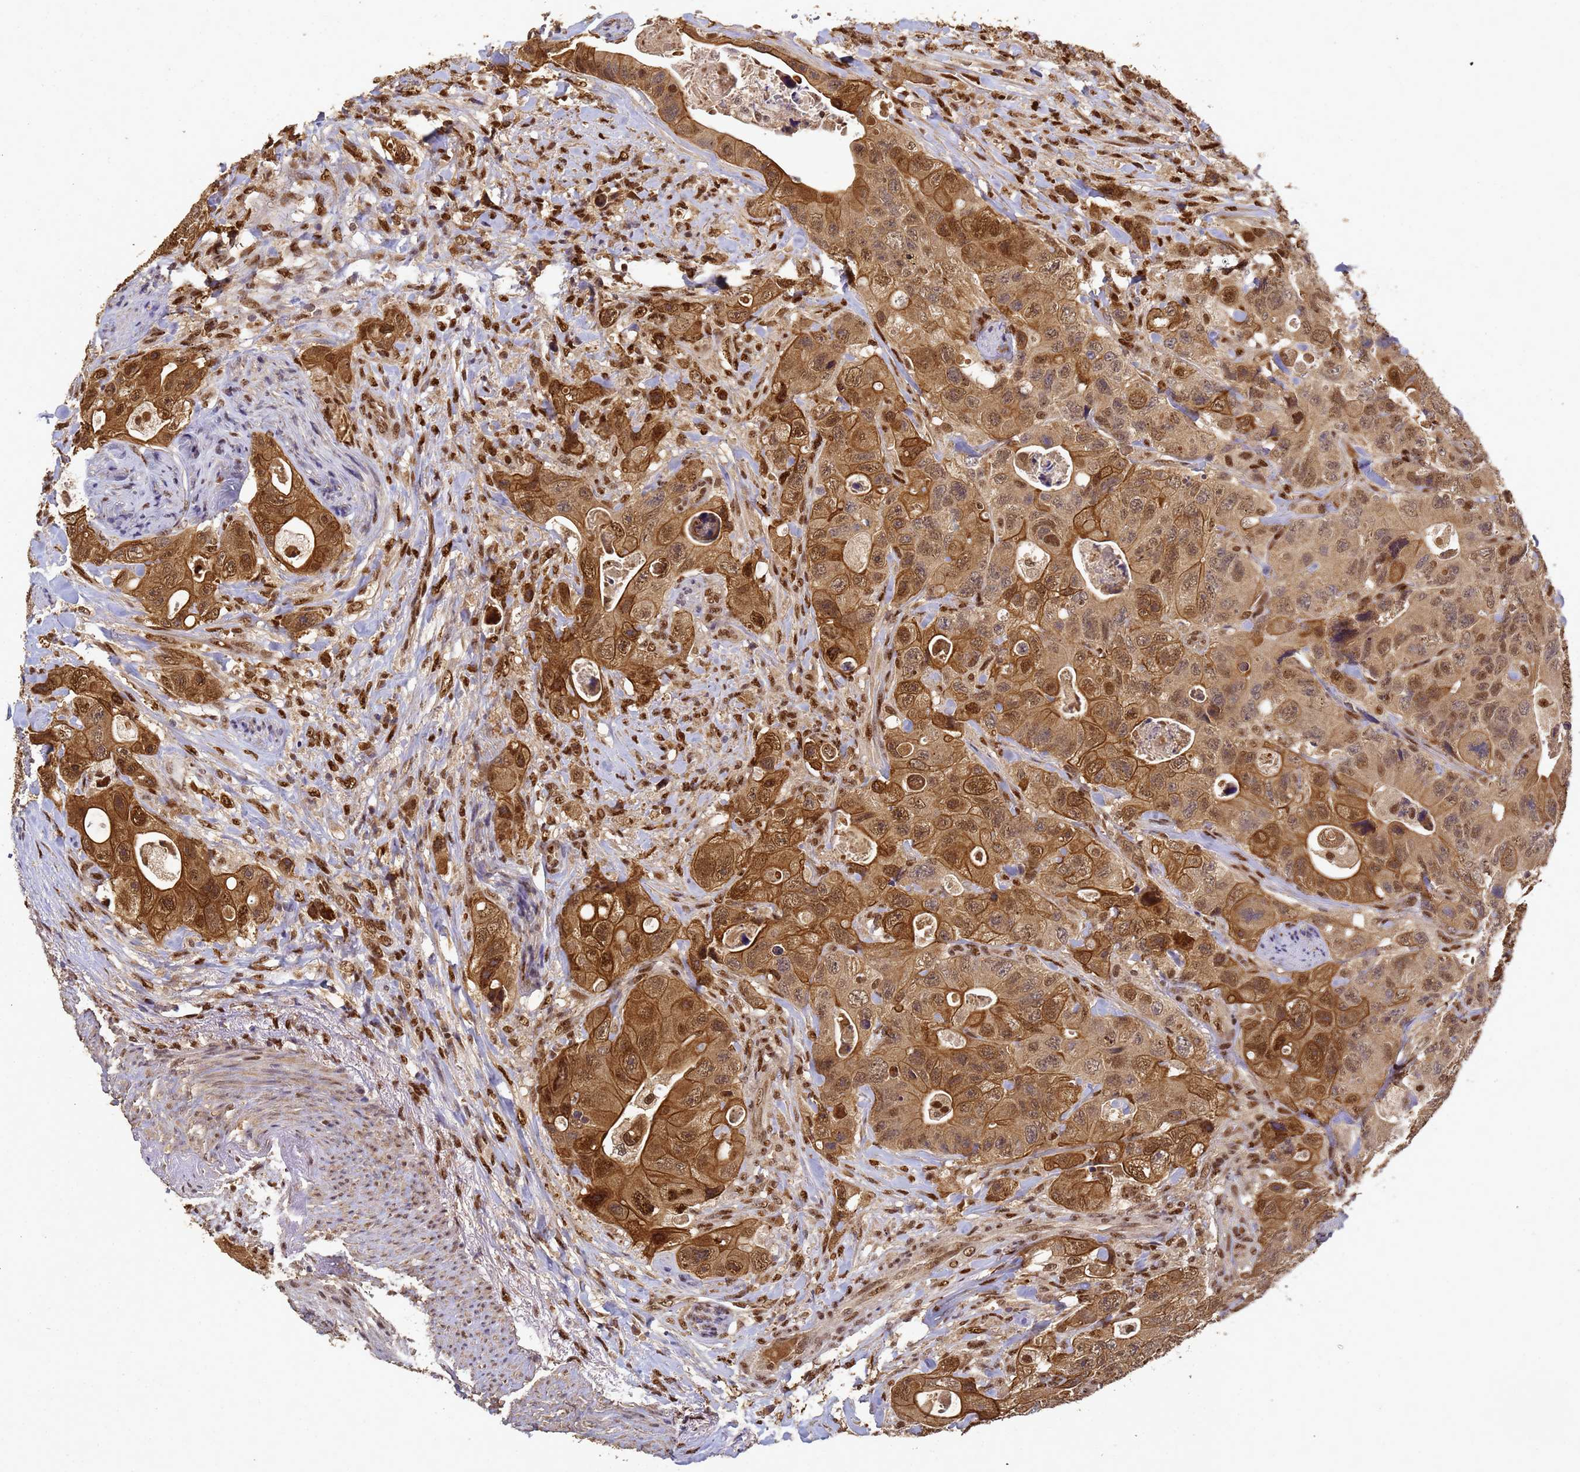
{"staining": {"intensity": "moderate", "quantity": ">75%", "location": "cytoplasmic/membranous,nuclear"}, "tissue": "colorectal cancer", "cell_type": "Tumor cells", "image_type": "cancer", "snomed": [{"axis": "morphology", "description": "Adenocarcinoma, NOS"}, {"axis": "topography", "description": "Colon"}], "caption": "Immunohistochemical staining of human colorectal adenocarcinoma shows medium levels of moderate cytoplasmic/membranous and nuclear positivity in about >75% of tumor cells.", "gene": "SECISBP2", "patient": {"sex": "female", "age": 46}}